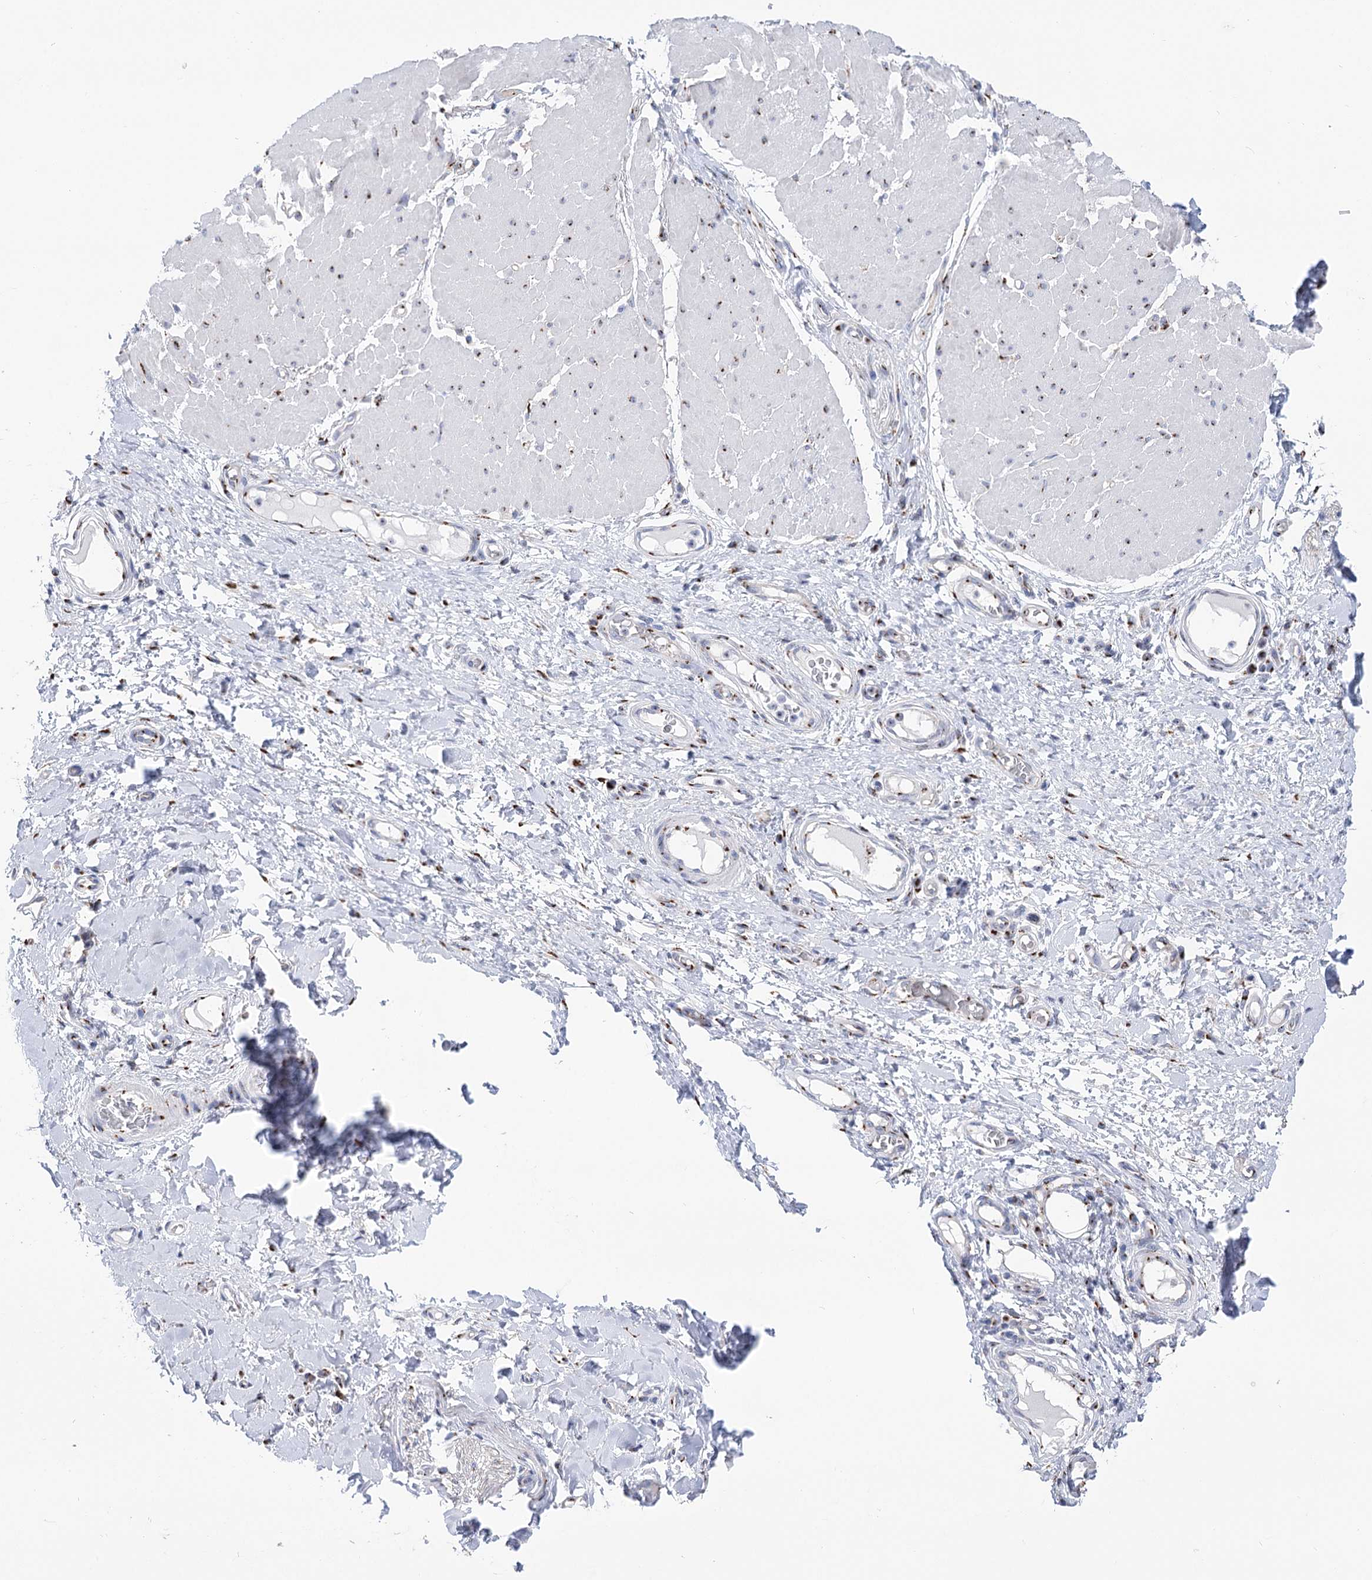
{"staining": {"intensity": "moderate", "quantity": "25%-75%", "location": "cytoplasmic/membranous"}, "tissue": "adipose tissue", "cell_type": "Adipocytes", "image_type": "normal", "snomed": [{"axis": "morphology", "description": "Normal tissue, NOS"}, {"axis": "morphology", "description": "Adenocarcinoma, NOS"}, {"axis": "topography", "description": "Esophagus"}, {"axis": "topography", "description": "Stomach, upper"}, {"axis": "topography", "description": "Peripheral nerve tissue"}], "caption": "IHC of benign adipose tissue reveals medium levels of moderate cytoplasmic/membranous expression in approximately 25%-75% of adipocytes.", "gene": "TMEM165", "patient": {"sex": "male", "age": 62}}